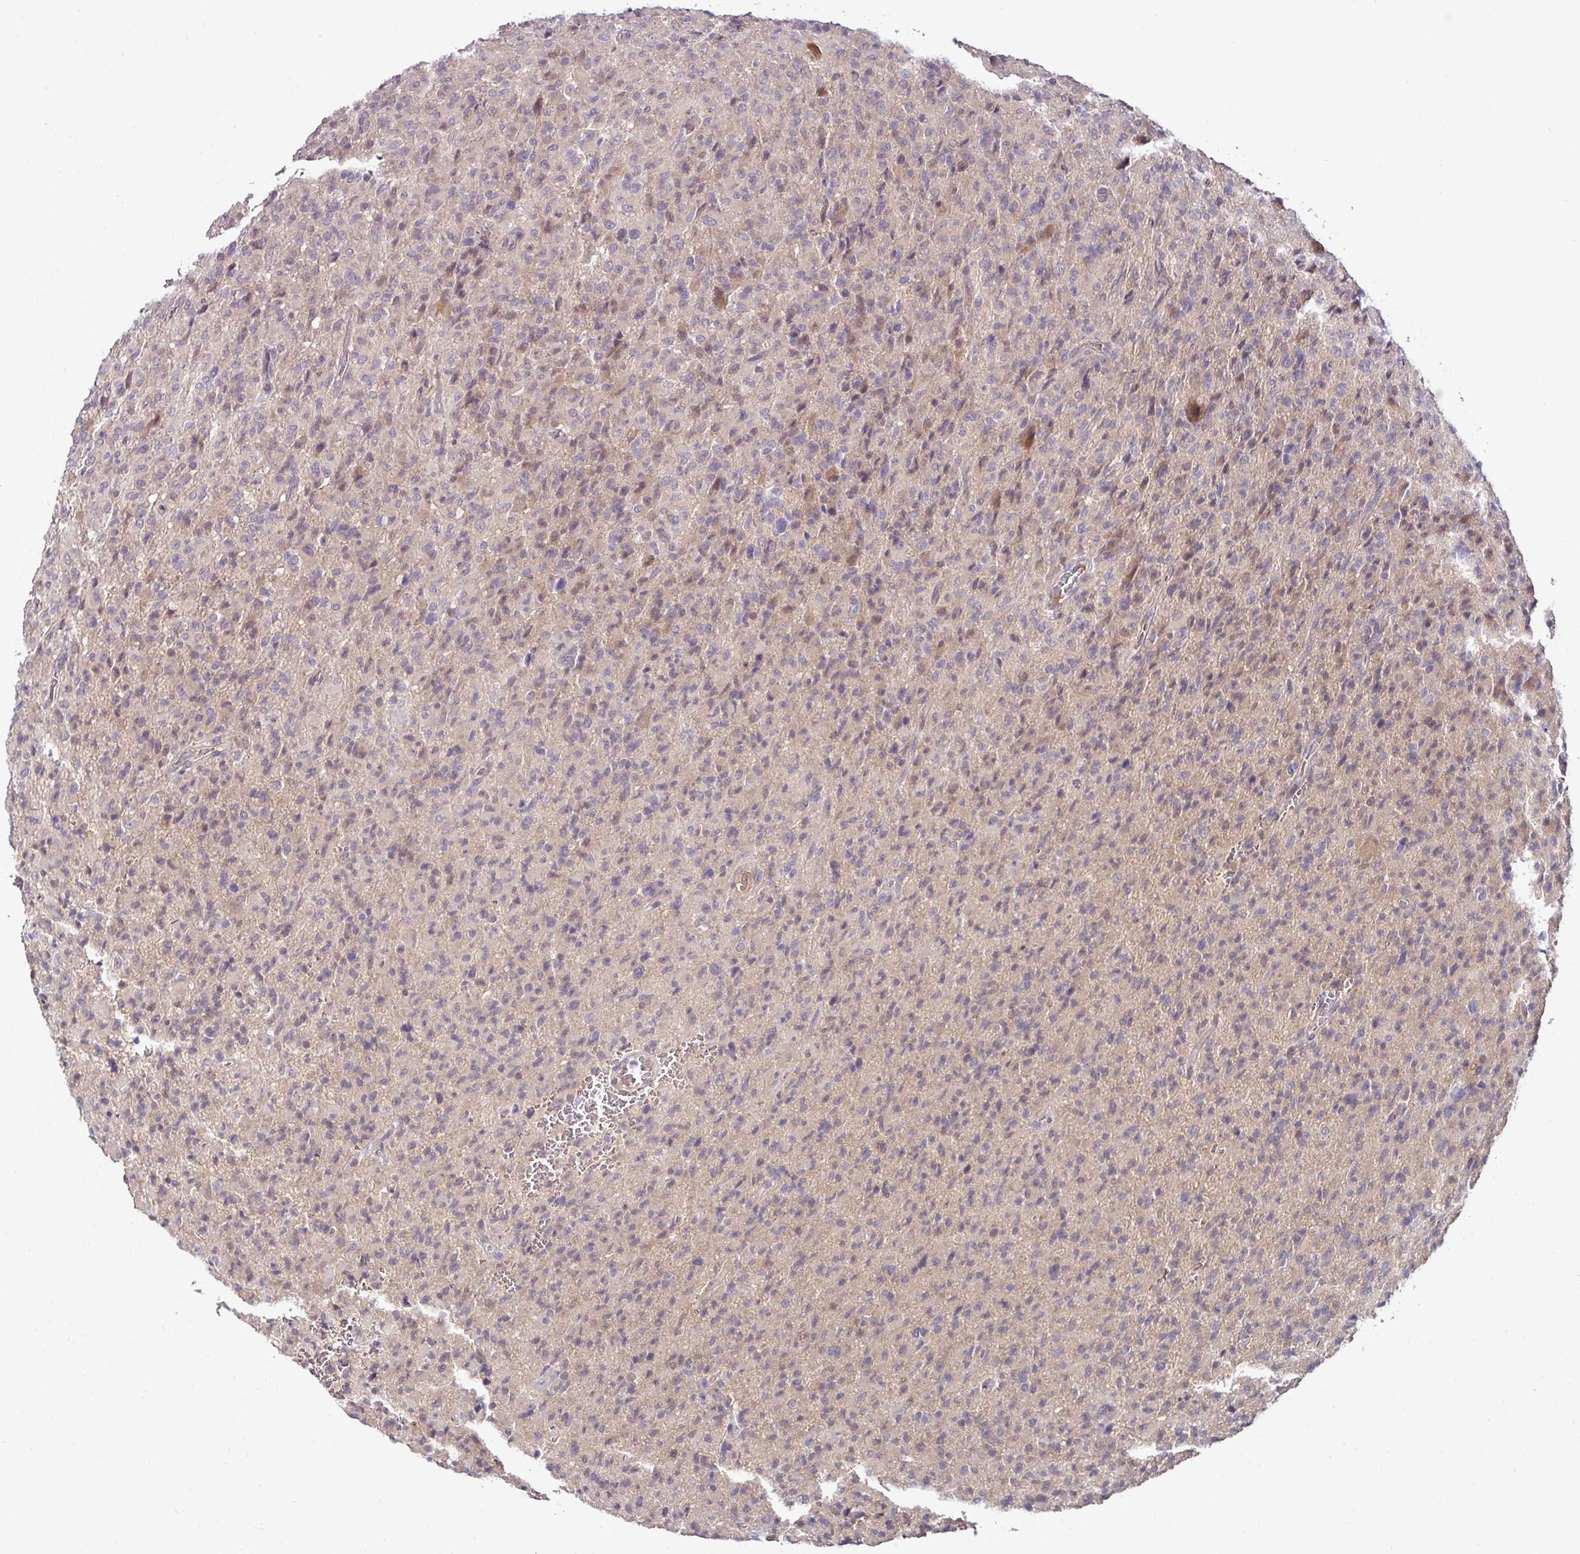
{"staining": {"intensity": "negative", "quantity": "none", "location": "none"}, "tissue": "glioma", "cell_type": "Tumor cells", "image_type": "cancer", "snomed": [{"axis": "morphology", "description": "Glioma, malignant, High grade"}, {"axis": "topography", "description": "Brain"}], "caption": "Immunohistochemical staining of malignant high-grade glioma exhibits no significant positivity in tumor cells.", "gene": "SLAMF6", "patient": {"sex": "female", "age": 57}}